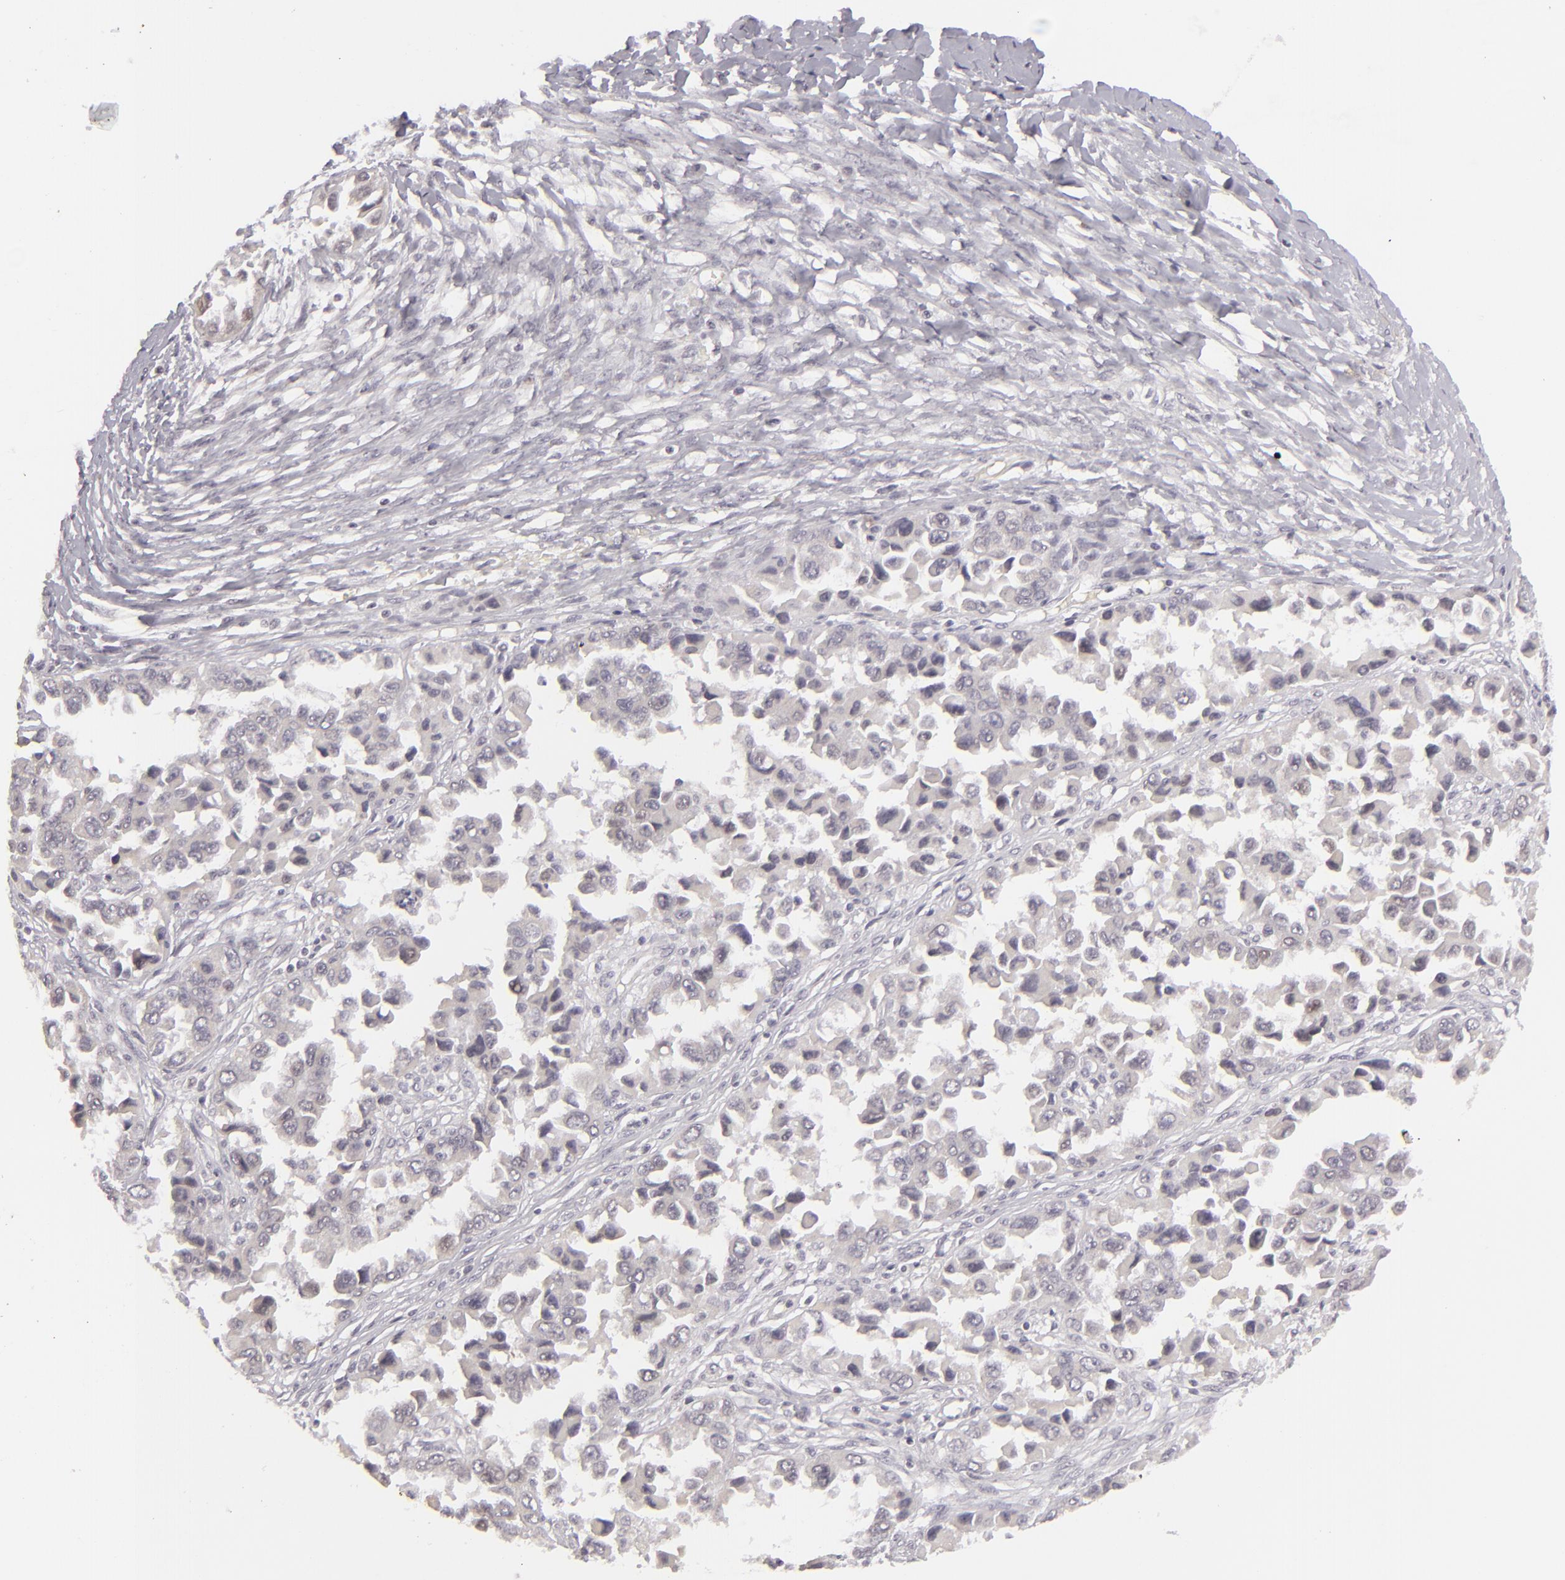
{"staining": {"intensity": "negative", "quantity": "none", "location": "none"}, "tissue": "ovarian cancer", "cell_type": "Tumor cells", "image_type": "cancer", "snomed": [{"axis": "morphology", "description": "Cystadenocarcinoma, serous, NOS"}, {"axis": "topography", "description": "Ovary"}], "caption": "Immunohistochemistry histopathology image of neoplastic tissue: human ovarian cancer stained with DAB (3,3'-diaminobenzidine) demonstrates no significant protein staining in tumor cells.", "gene": "SIX1", "patient": {"sex": "female", "age": 84}}